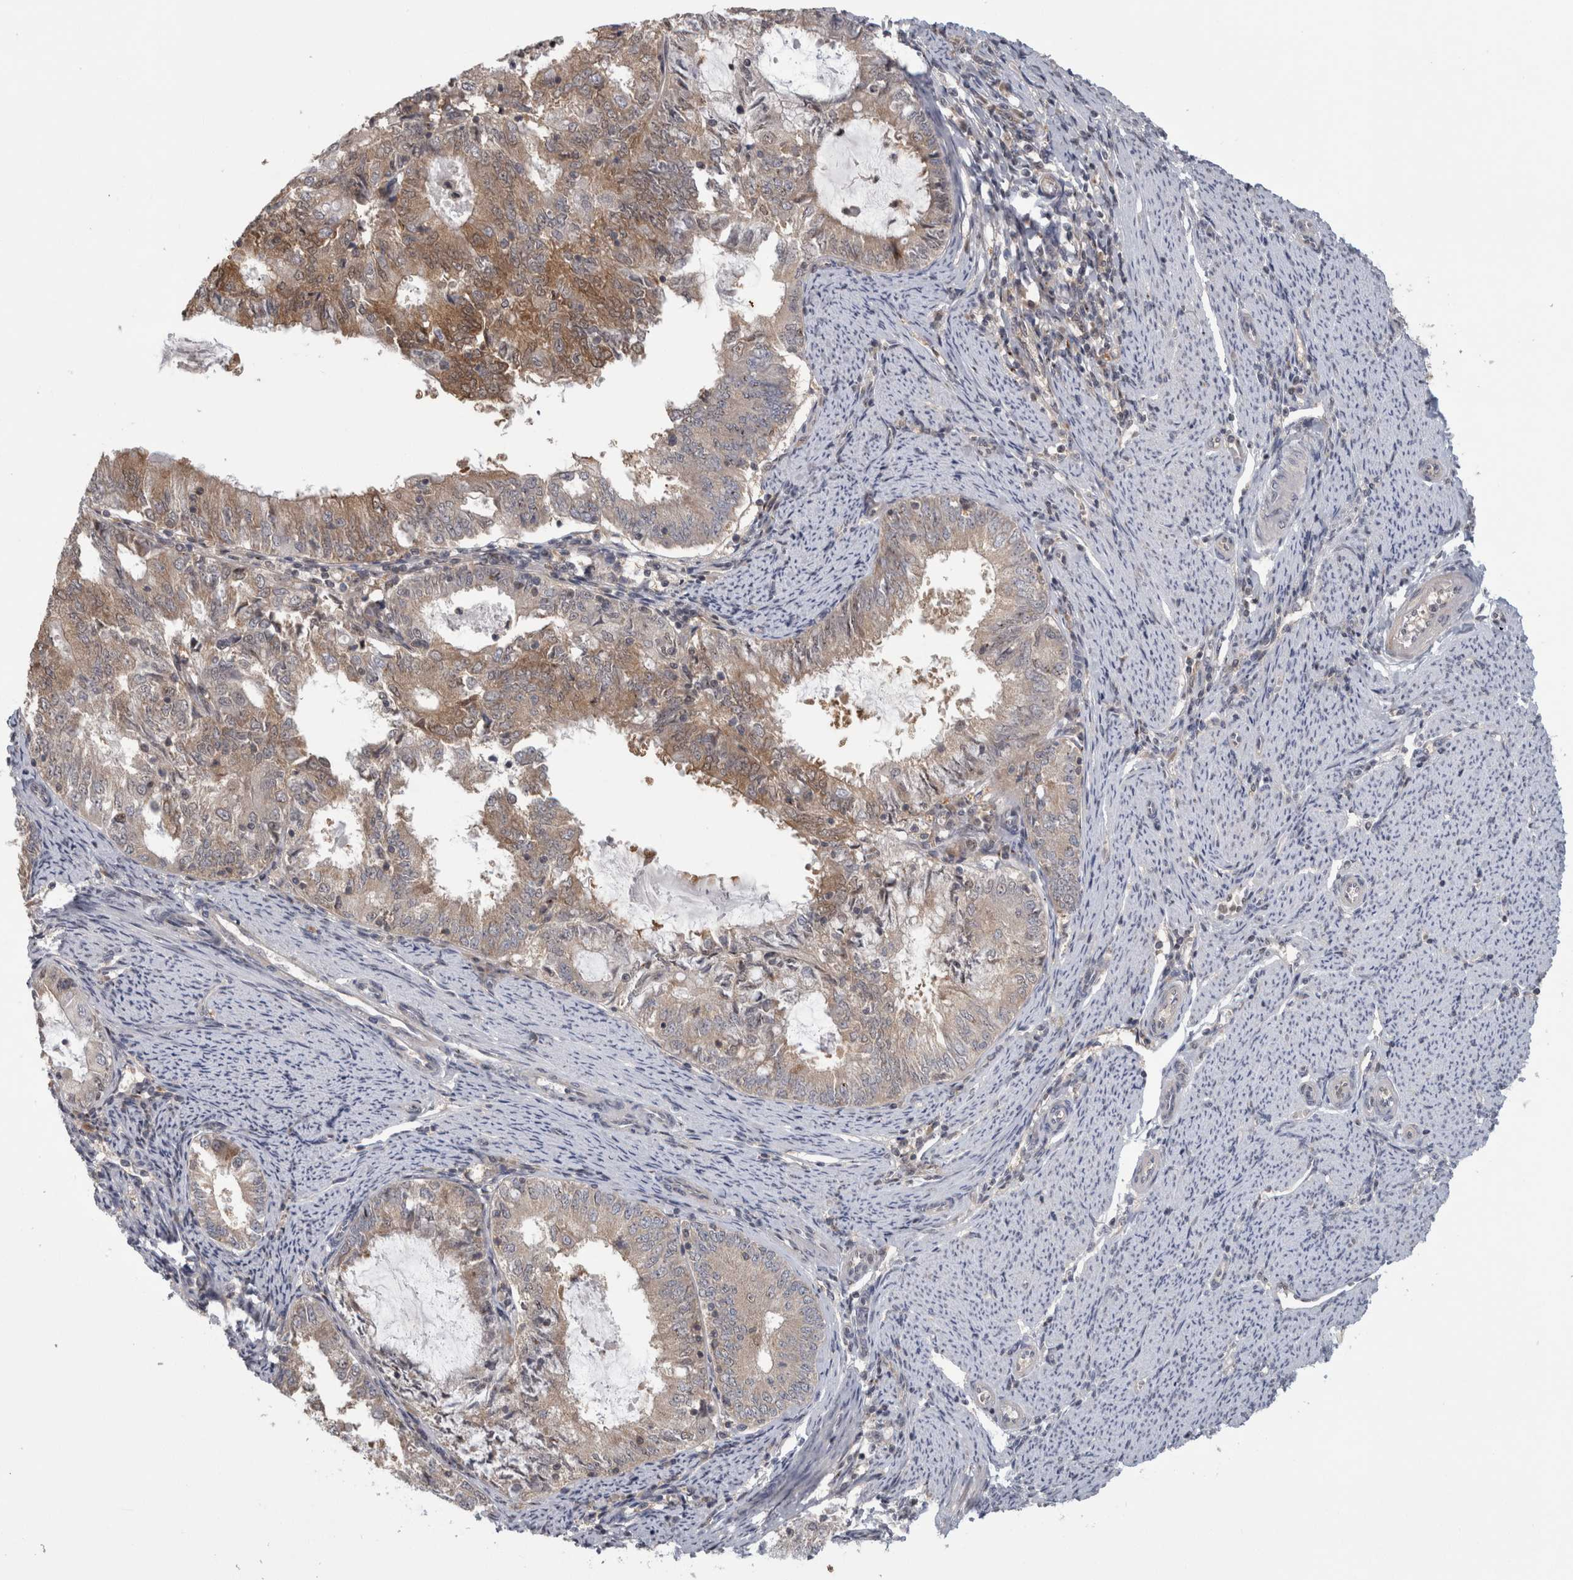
{"staining": {"intensity": "moderate", "quantity": "25%-75%", "location": "cytoplasmic/membranous"}, "tissue": "endometrial cancer", "cell_type": "Tumor cells", "image_type": "cancer", "snomed": [{"axis": "morphology", "description": "Adenocarcinoma, NOS"}, {"axis": "topography", "description": "Endometrium"}], "caption": "Immunohistochemistry micrograph of endometrial cancer stained for a protein (brown), which demonstrates medium levels of moderate cytoplasmic/membranous staining in approximately 25%-75% of tumor cells.", "gene": "PIGP", "patient": {"sex": "female", "age": 57}}